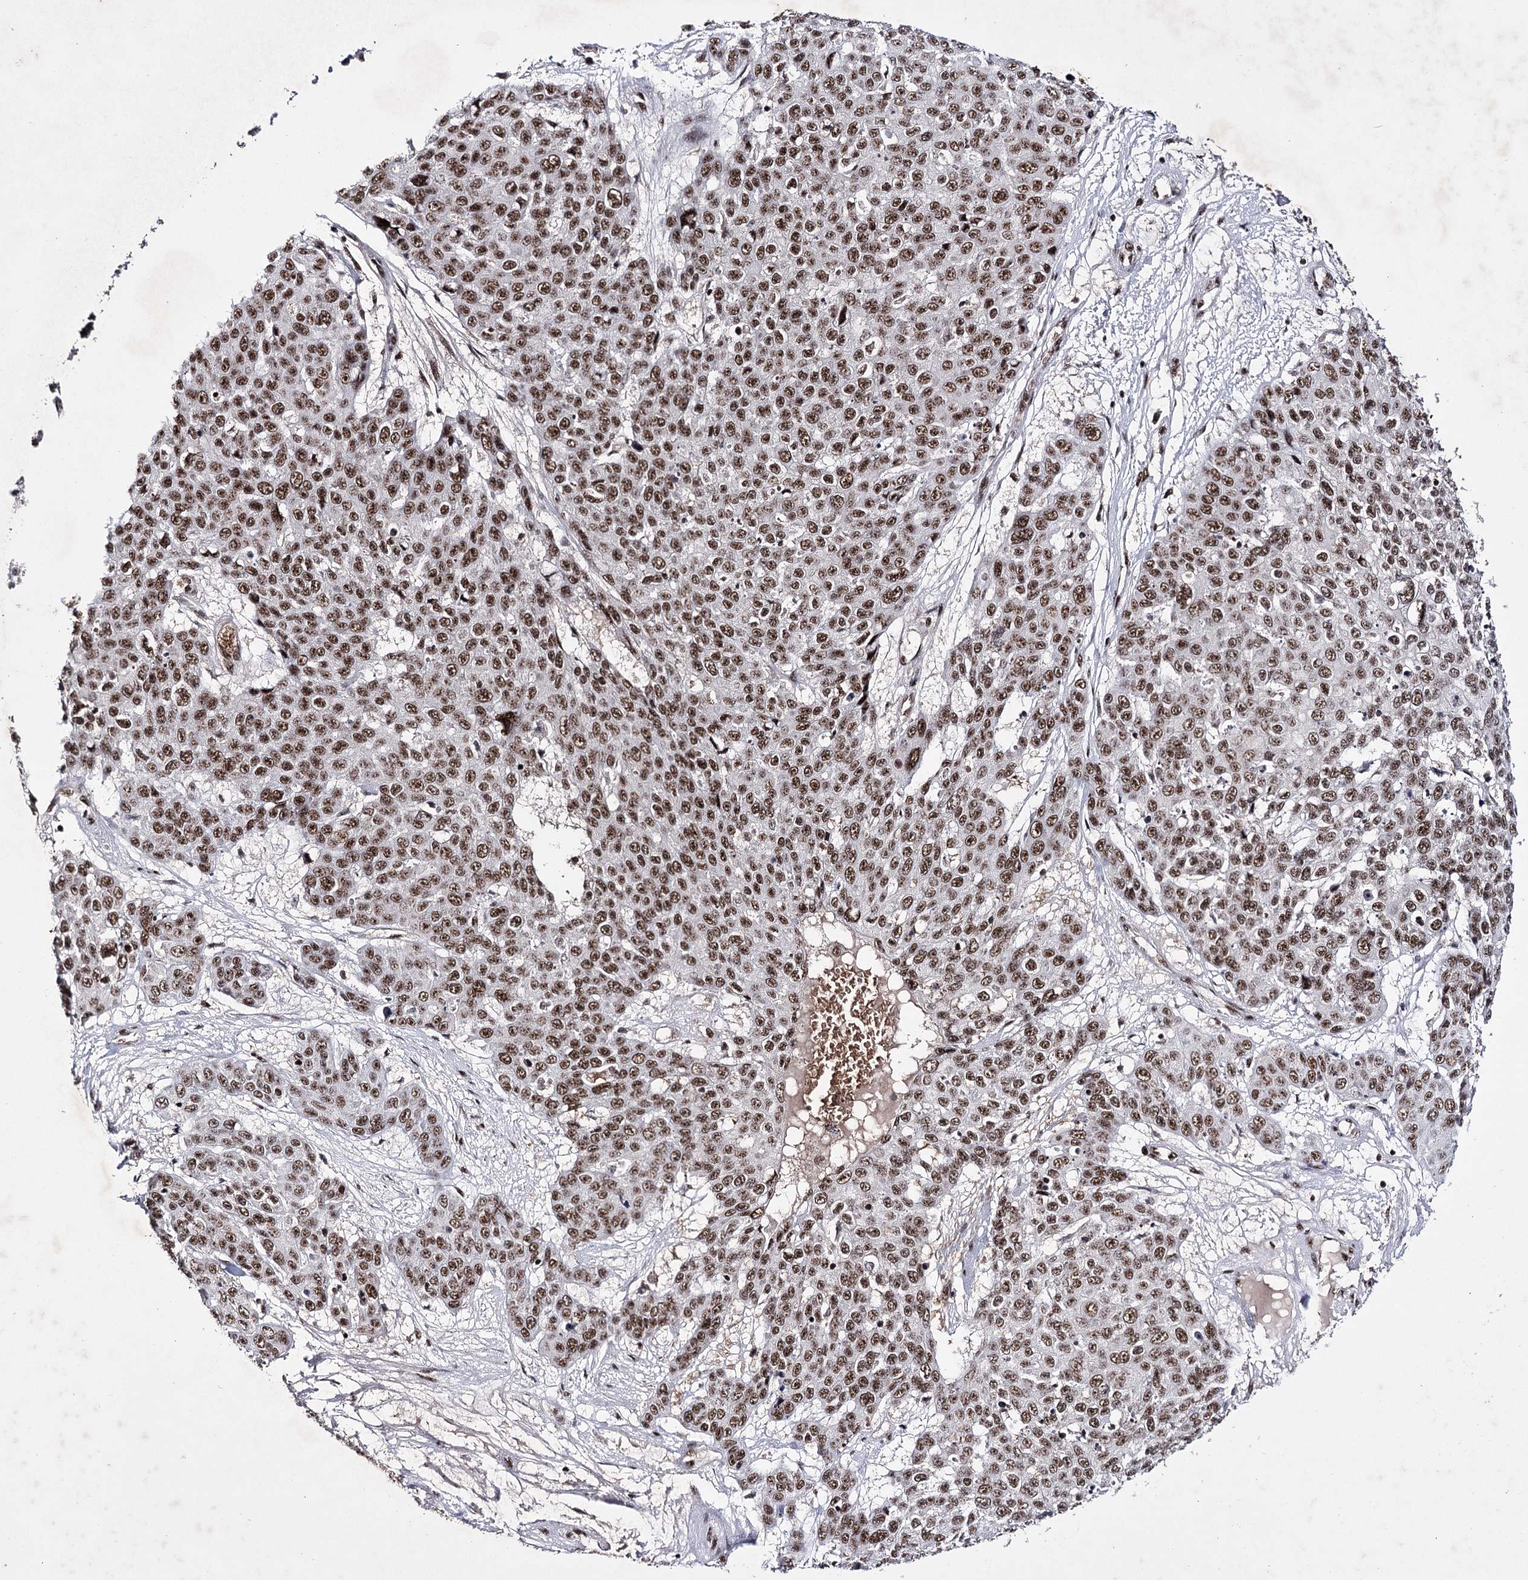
{"staining": {"intensity": "strong", "quantity": ">75%", "location": "nuclear"}, "tissue": "skin cancer", "cell_type": "Tumor cells", "image_type": "cancer", "snomed": [{"axis": "morphology", "description": "Squamous cell carcinoma, NOS"}, {"axis": "topography", "description": "Skin"}], "caption": "This is a micrograph of immunohistochemistry staining of skin squamous cell carcinoma, which shows strong staining in the nuclear of tumor cells.", "gene": "PRPF40A", "patient": {"sex": "male", "age": 71}}